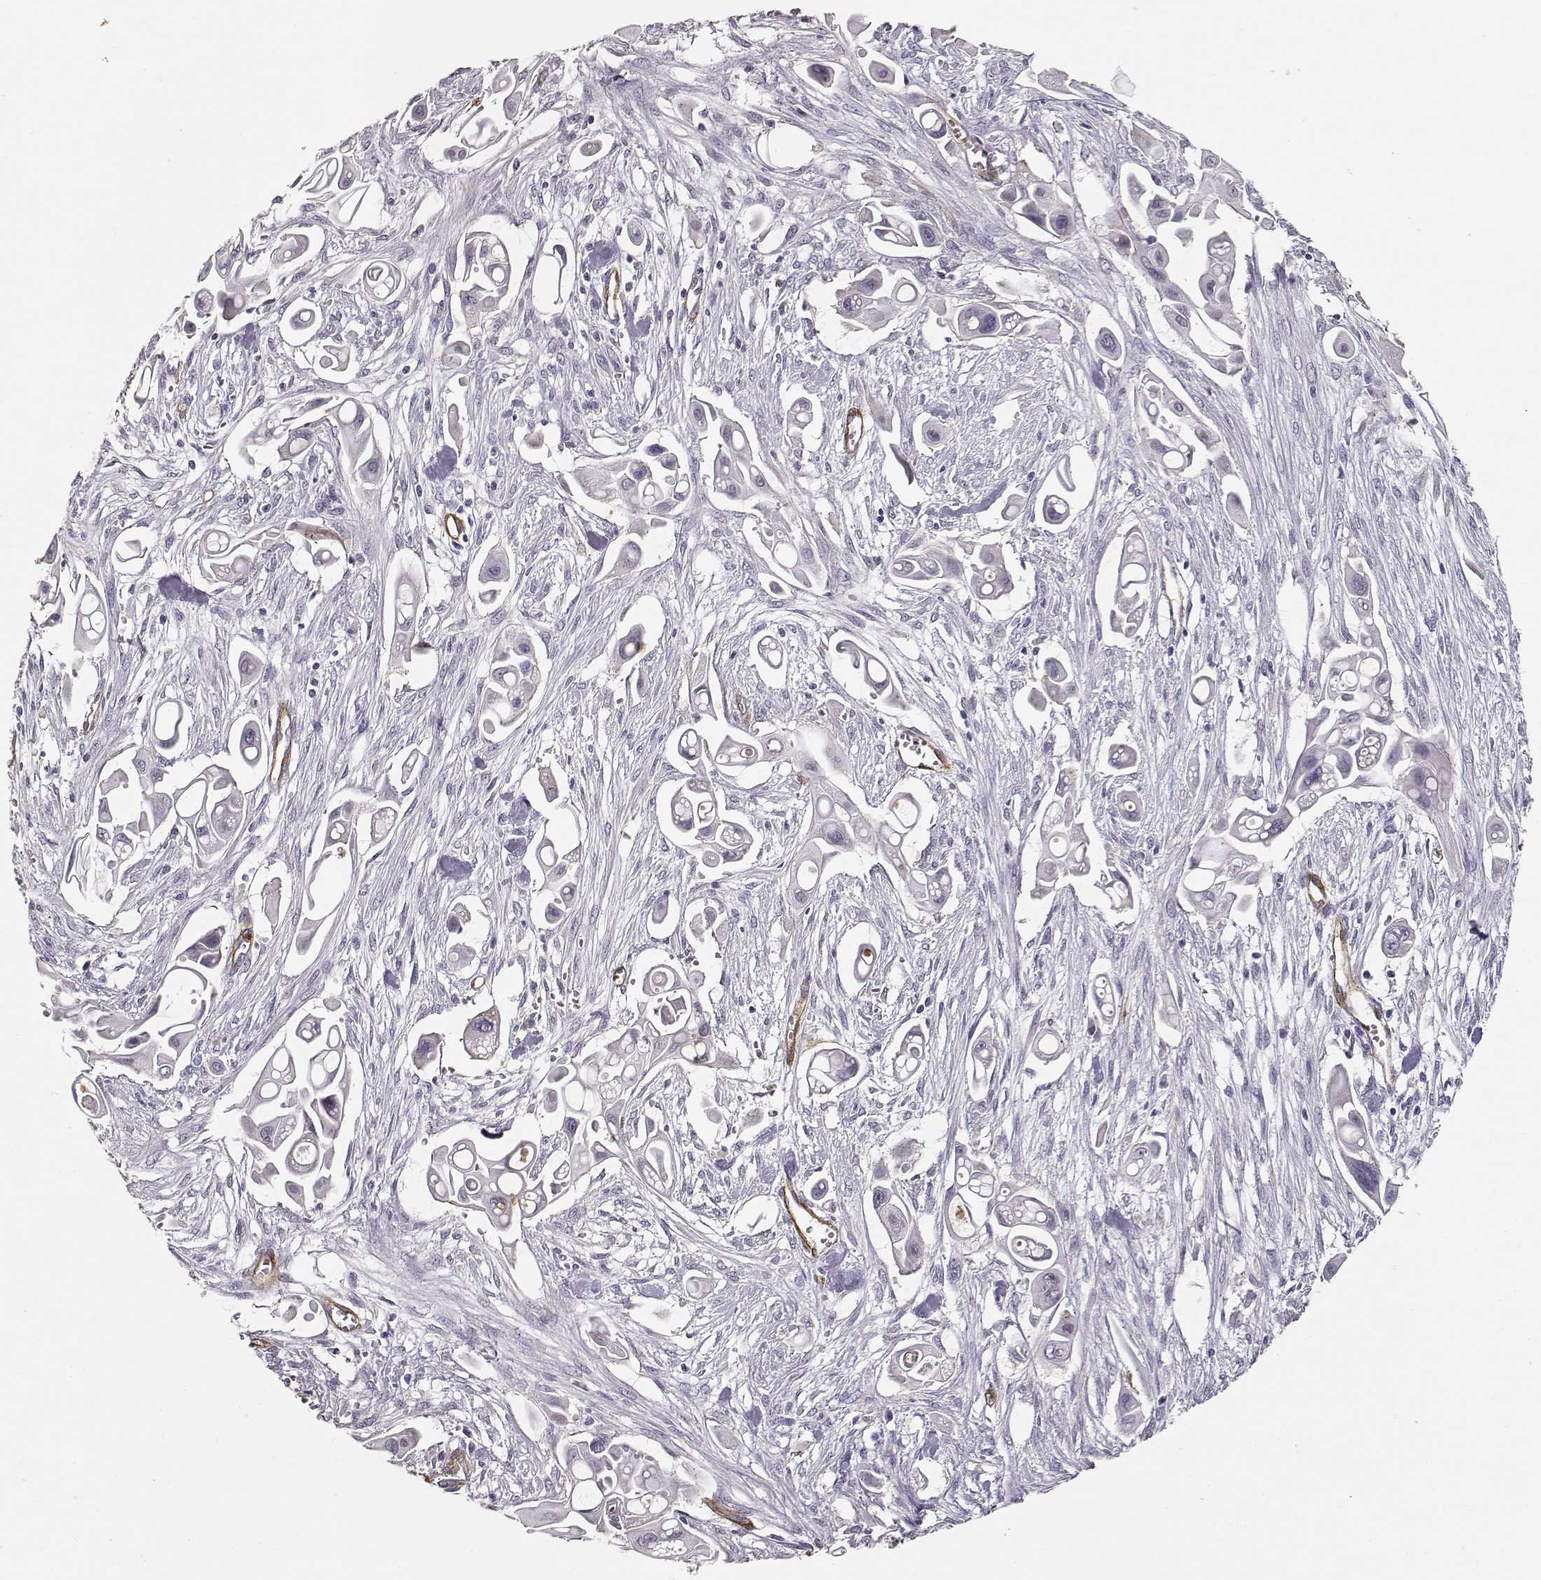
{"staining": {"intensity": "negative", "quantity": "none", "location": "none"}, "tissue": "pancreatic cancer", "cell_type": "Tumor cells", "image_type": "cancer", "snomed": [{"axis": "morphology", "description": "Adenocarcinoma, NOS"}, {"axis": "topography", "description": "Pancreas"}], "caption": "Immunohistochemistry of adenocarcinoma (pancreatic) displays no staining in tumor cells.", "gene": "LAMC1", "patient": {"sex": "male", "age": 50}}